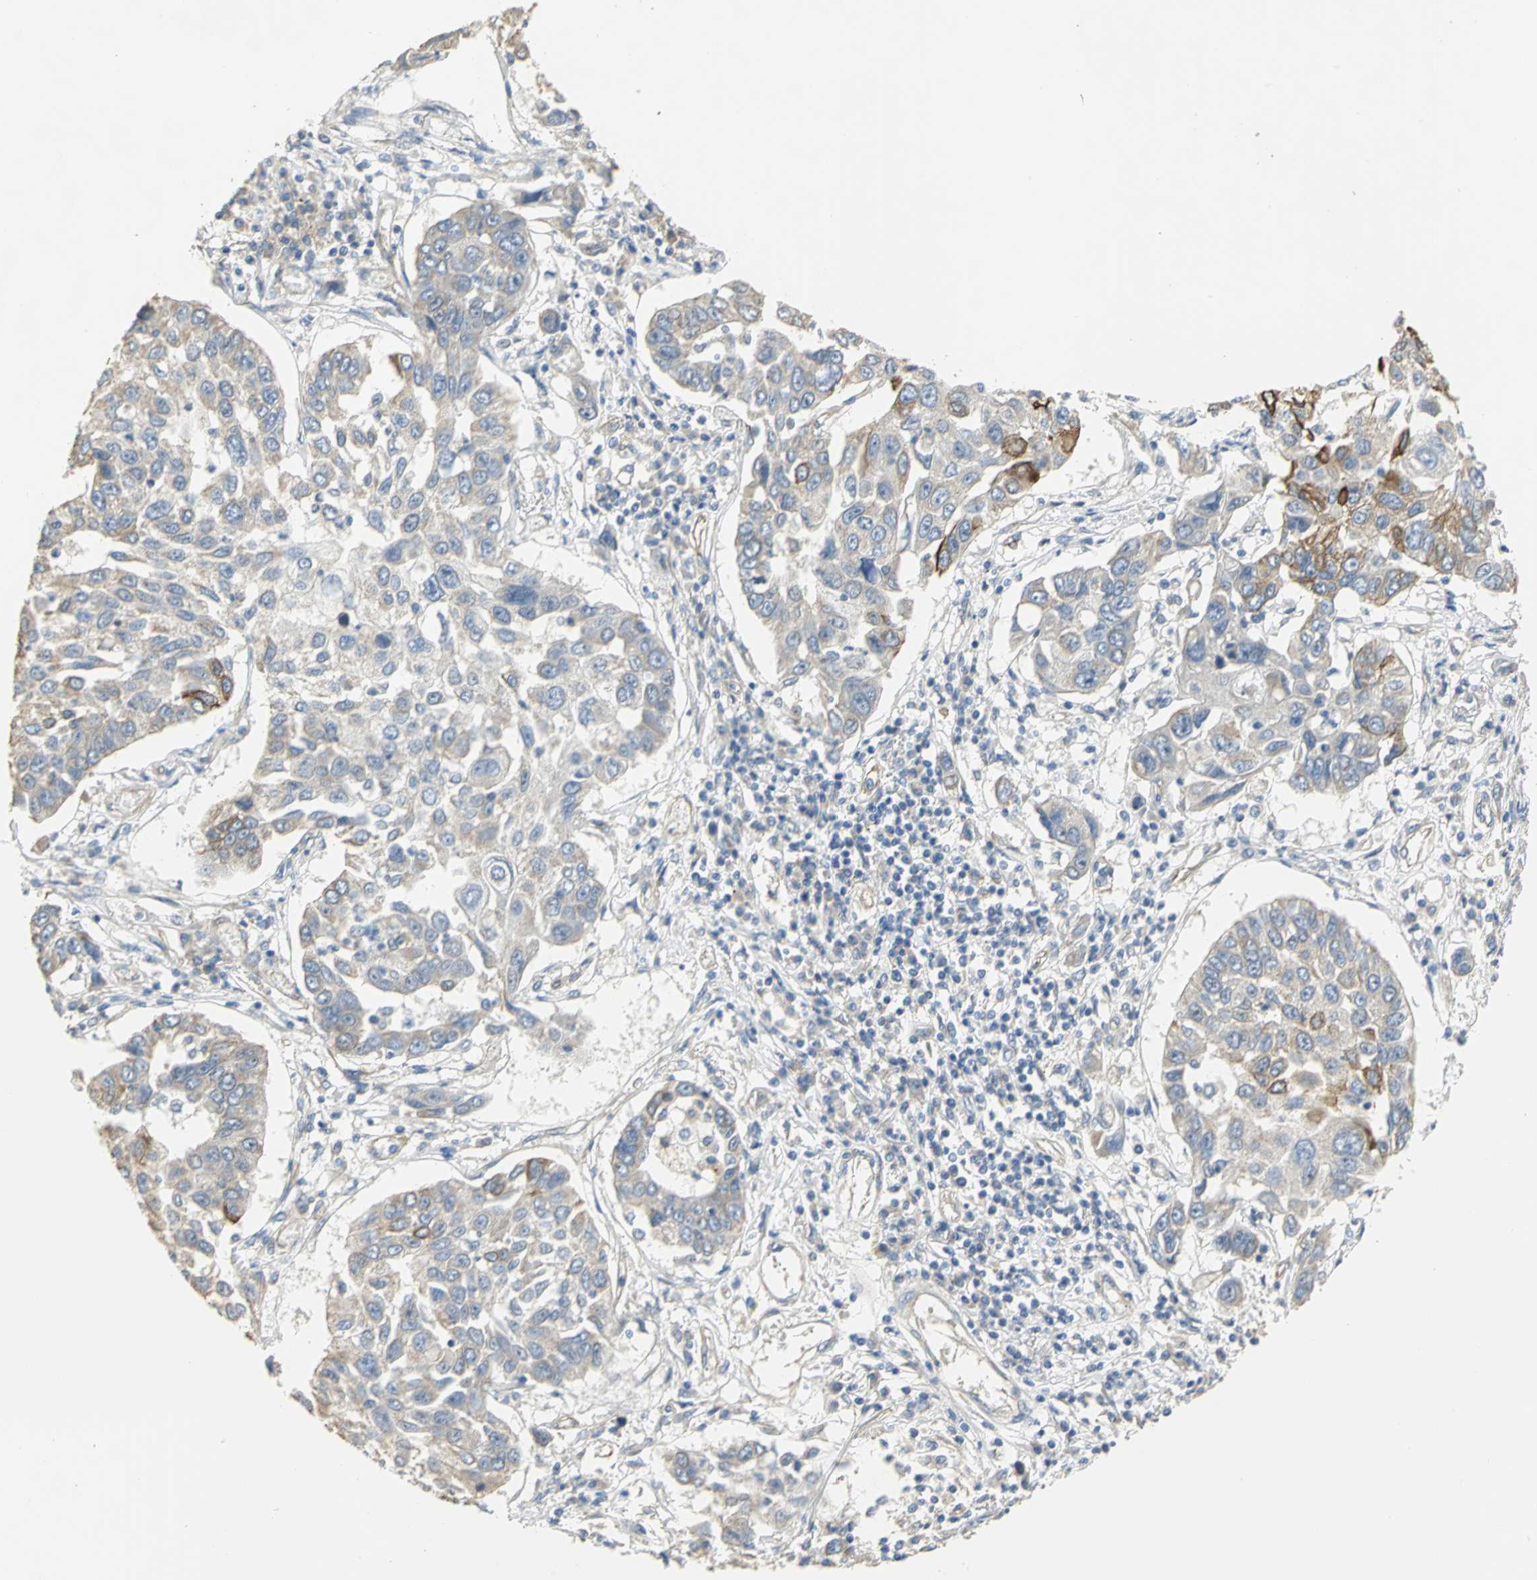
{"staining": {"intensity": "strong", "quantity": "<25%", "location": "cytoplasmic/membranous"}, "tissue": "lung cancer", "cell_type": "Tumor cells", "image_type": "cancer", "snomed": [{"axis": "morphology", "description": "Squamous cell carcinoma, NOS"}, {"axis": "topography", "description": "Lung"}], "caption": "Brown immunohistochemical staining in human lung cancer (squamous cell carcinoma) shows strong cytoplasmic/membranous staining in about <25% of tumor cells. Using DAB (brown) and hematoxylin (blue) stains, captured at high magnification using brightfield microscopy.", "gene": "HTR1F", "patient": {"sex": "male", "age": 71}}